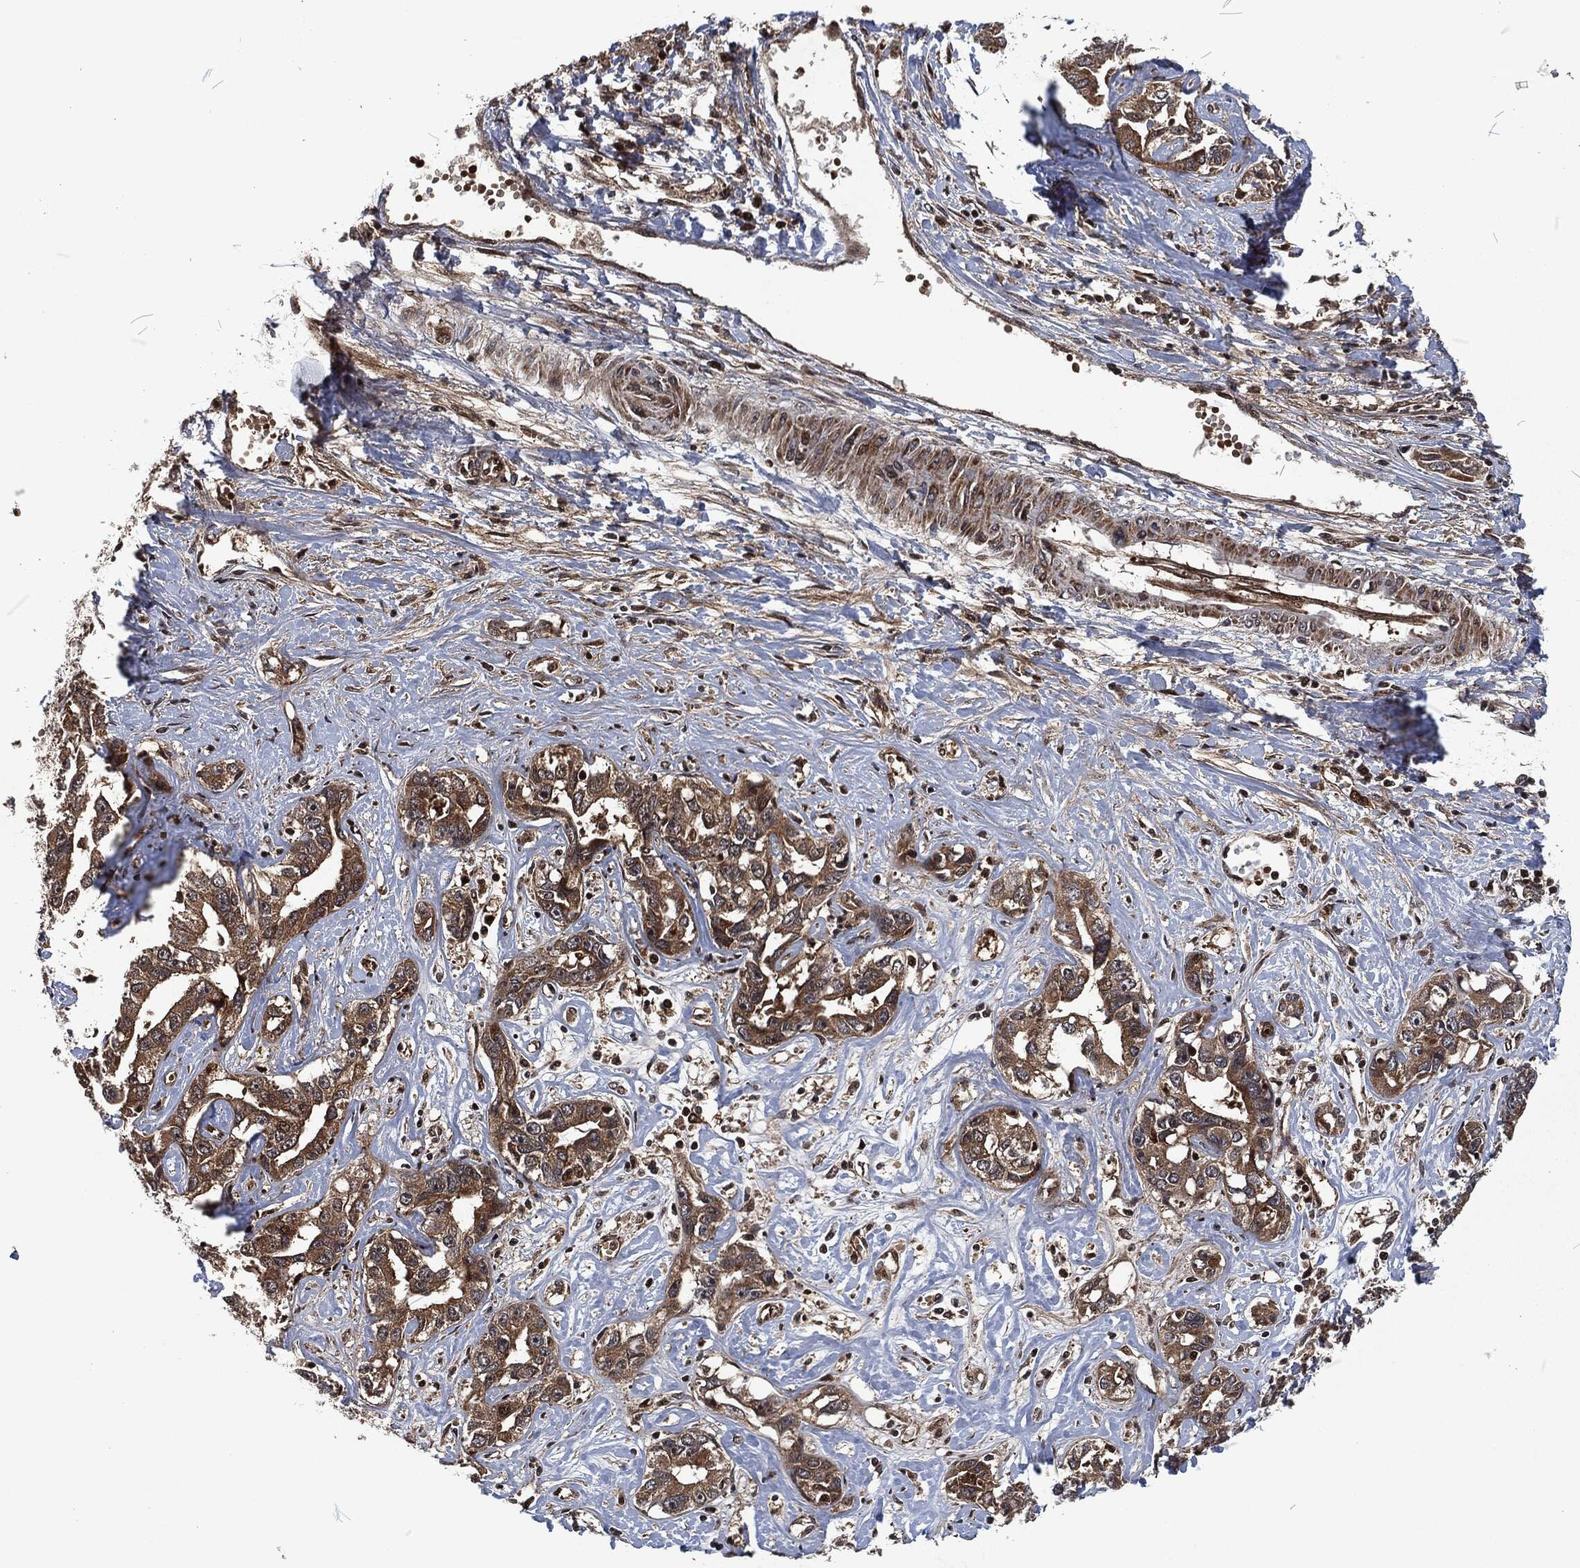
{"staining": {"intensity": "moderate", "quantity": ">75%", "location": "cytoplasmic/membranous"}, "tissue": "liver cancer", "cell_type": "Tumor cells", "image_type": "cancer", "snomed": [{"axis": "morphology", "description": "Cholangiocarcinoma"}, {"axis": "topography", "description": "Liver"}], "caption": "An IHC micrograph of neoplastic tissue is shown. Protein staining in brown shows moderate cytoplasmic/membranous positivity in liver cancer within tumor cells. (IHC, brightfield microscopy, high magnification).", "gene": "CMPK2", "patient": {"sex": "male", "age": 59}}